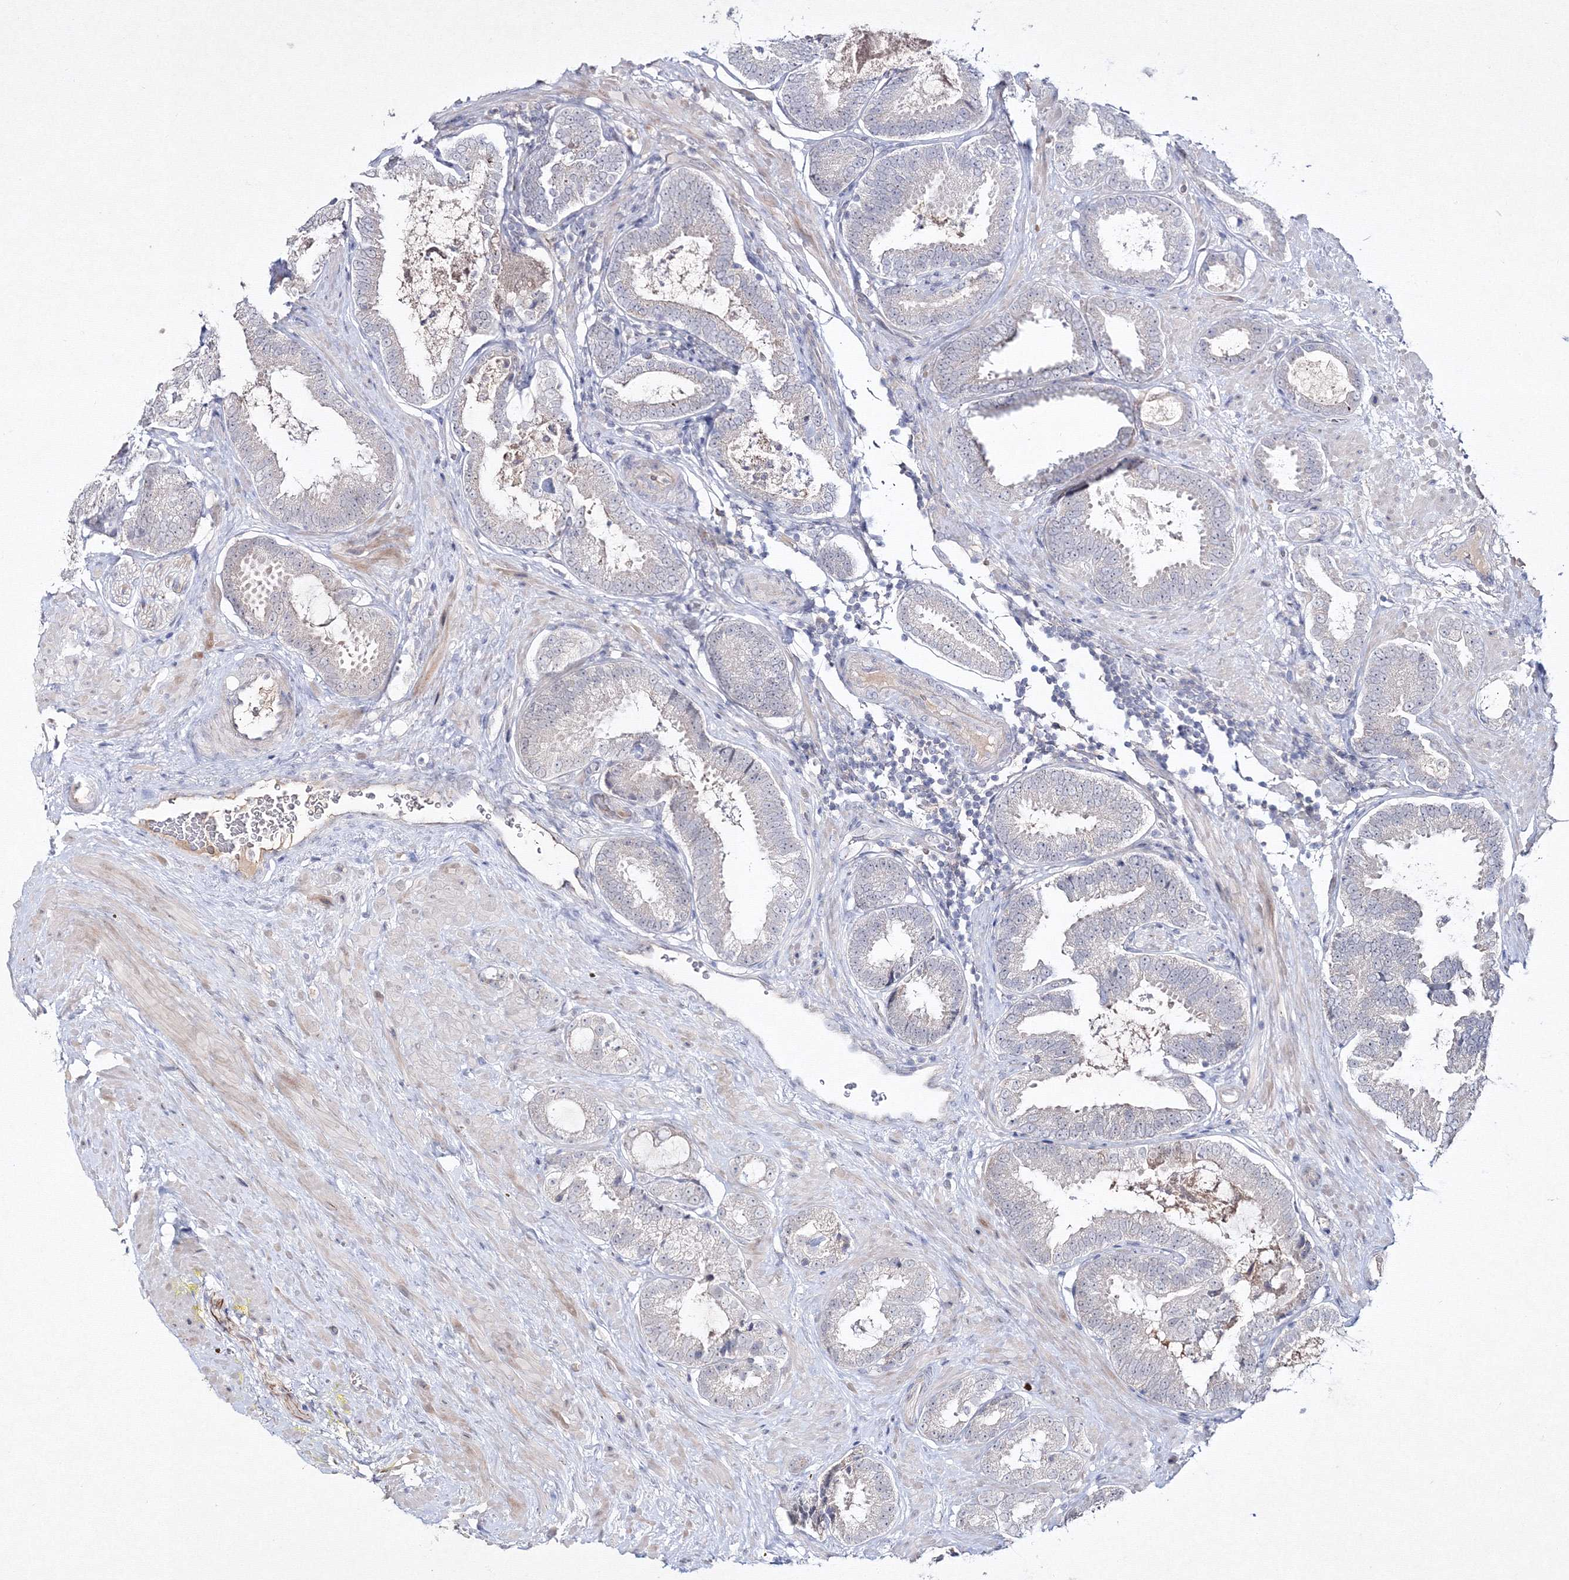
{"staining": {"intensity": "negative", "quantity": "none", "location": "none"}, "tissue": "prostate cancer", "cell_type": "Tumor cells", "image_type": "cancer", "snomed": [{"axis": "morphology", "description": "Adenocarcinoma, Low grade"}, {"axis": "topography", "description": "Prostate"}], "caption": "A histopathology image of human prostate cancer (adenocarcinoma (low-grade)) is negative for staining in tumor cells.", "gene": "NEU4", "patient": {"sex": "male", "age": 71}}